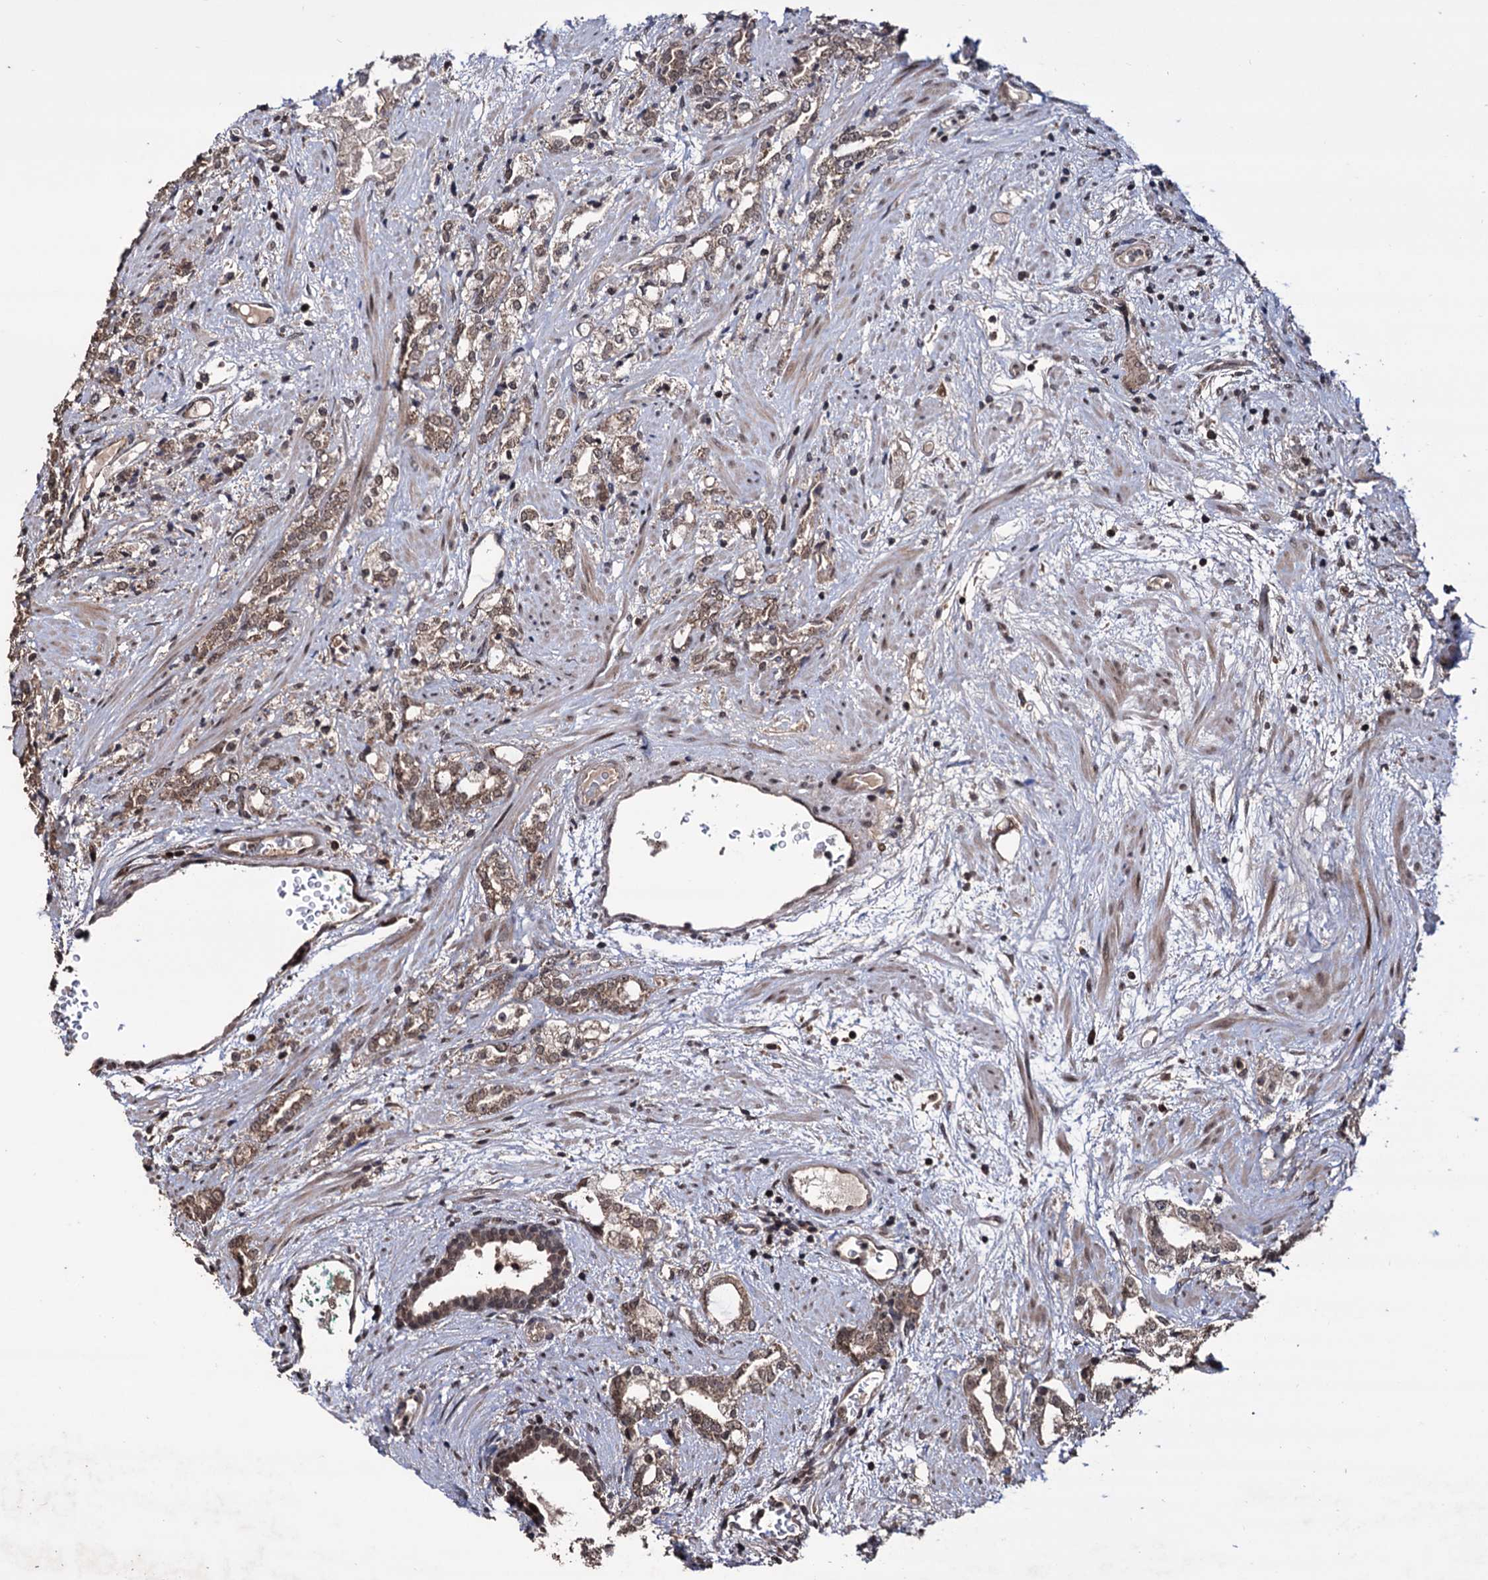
{"staining": {"intensity": "moderate", "quantity": ">75%", "location": "cytoplasmic/membranous,nuclear"}, "tissue": "prostate cancer", "cell_type": "Tumor cells", "image_type": "cancer", "snomed": [{"axis": "morphology", "description": "Adenocarcinoma, High grade"}, {"axis": "topography", "description": "Prostate"}], "caption": "Protein staining of prostate adenocarcinoma (high-grade) tissue exhibits moderate cytoplasmic/membranous and nuclear positivity in about >75% of tumor cells.", "gene": "KLF5", "patient": {"sex": "male", "age": 64}}